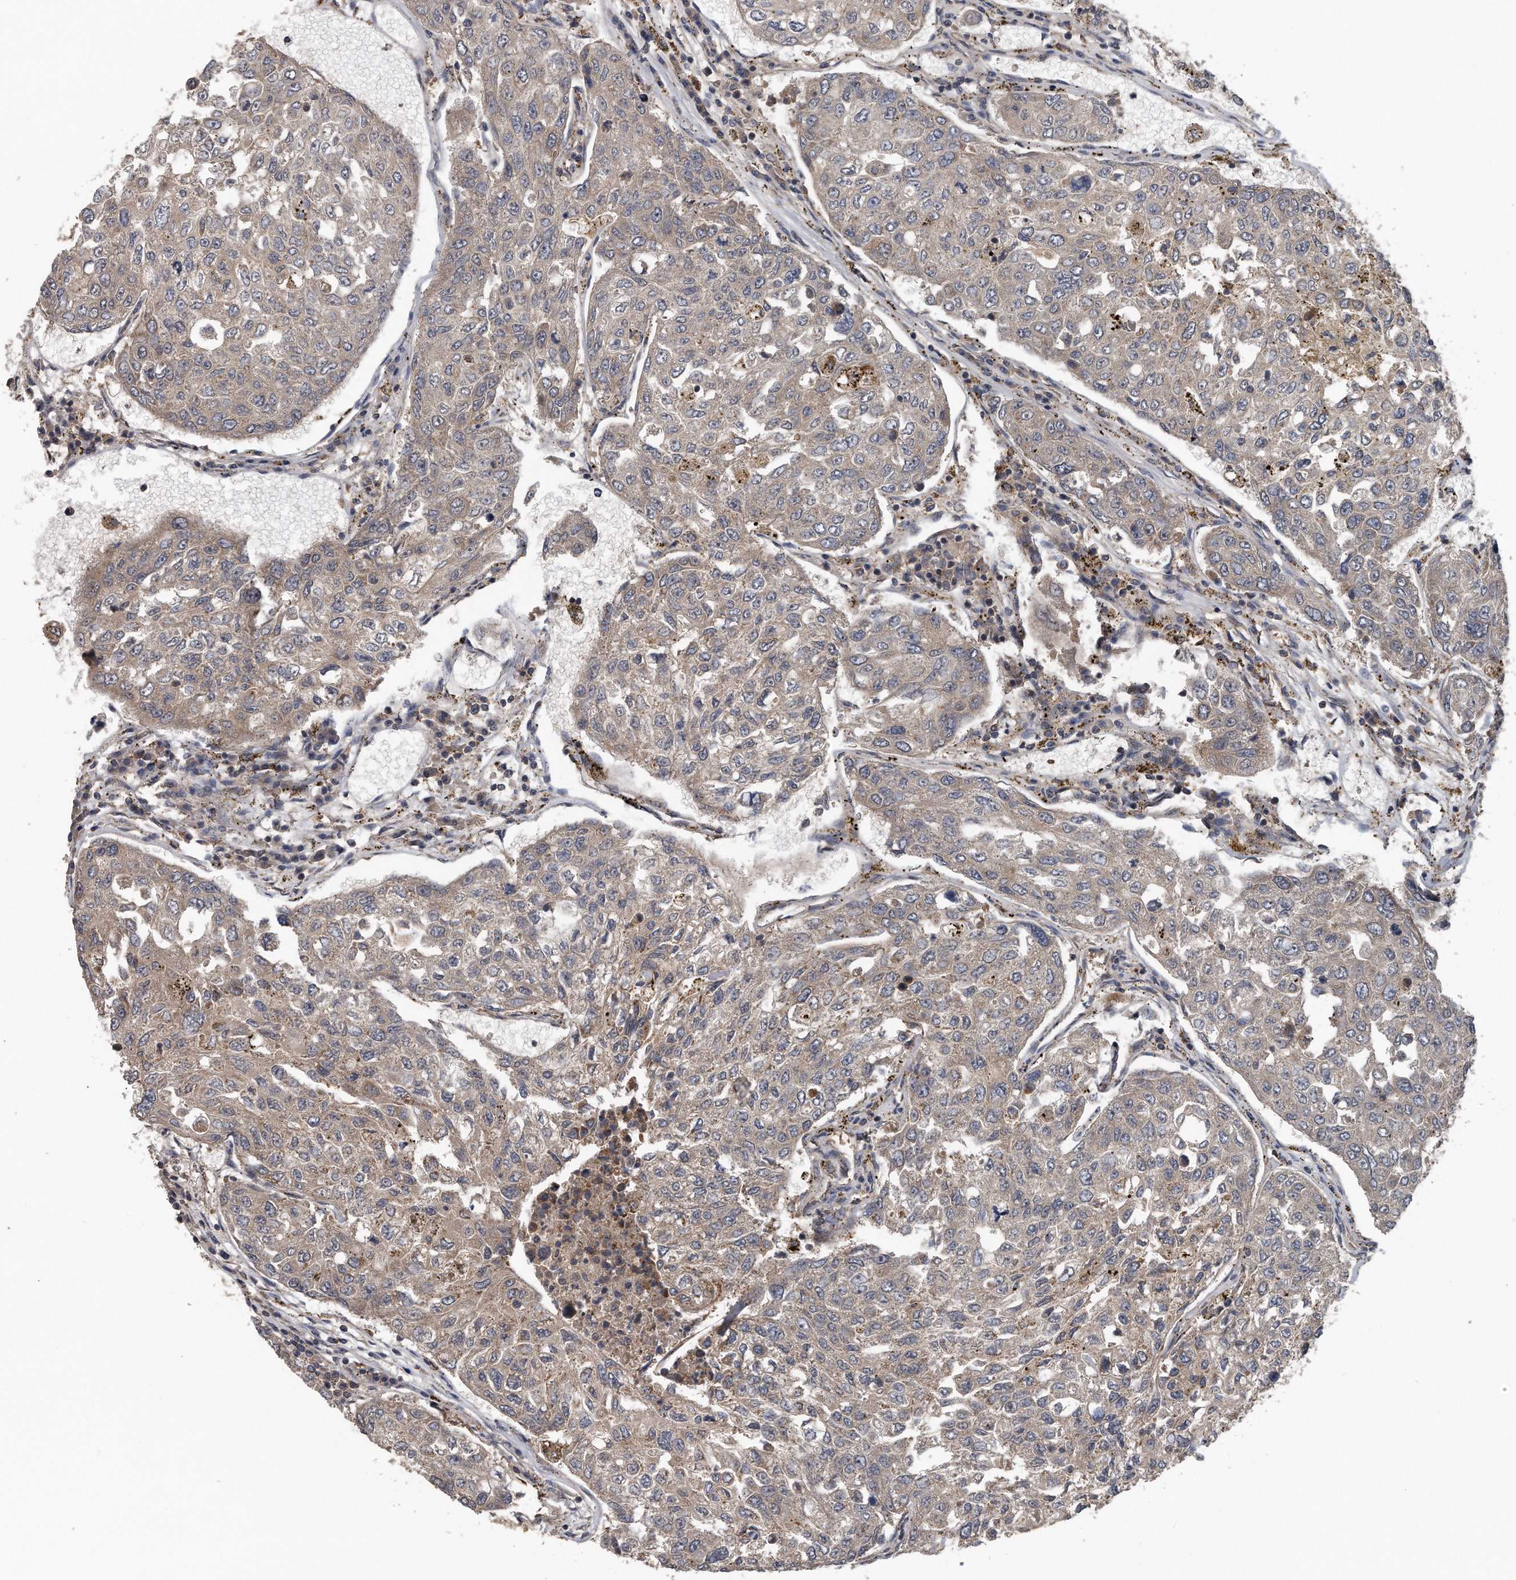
{"staining": {"intensity": "weak", "quantity": "<25%", "location": "cytoplasmic/membranous"}, "tissue": "urothelial cancer", "cell_type": "Tumor cells", "image_type": "cancer", "snomed": [{"axis": "morphology", "description": "Urothelial carcinoma, High grade"}, {"axis": "topography", "description": "Lymph node"}, {"axis": "topography", "description": "Urinary bladder"}], "caption": "Tumor cells show no significant staining in urothelial carcinoma (high-grade).", "gene": "ALPK2", "patient": {"sex": "male", "age": 51}}